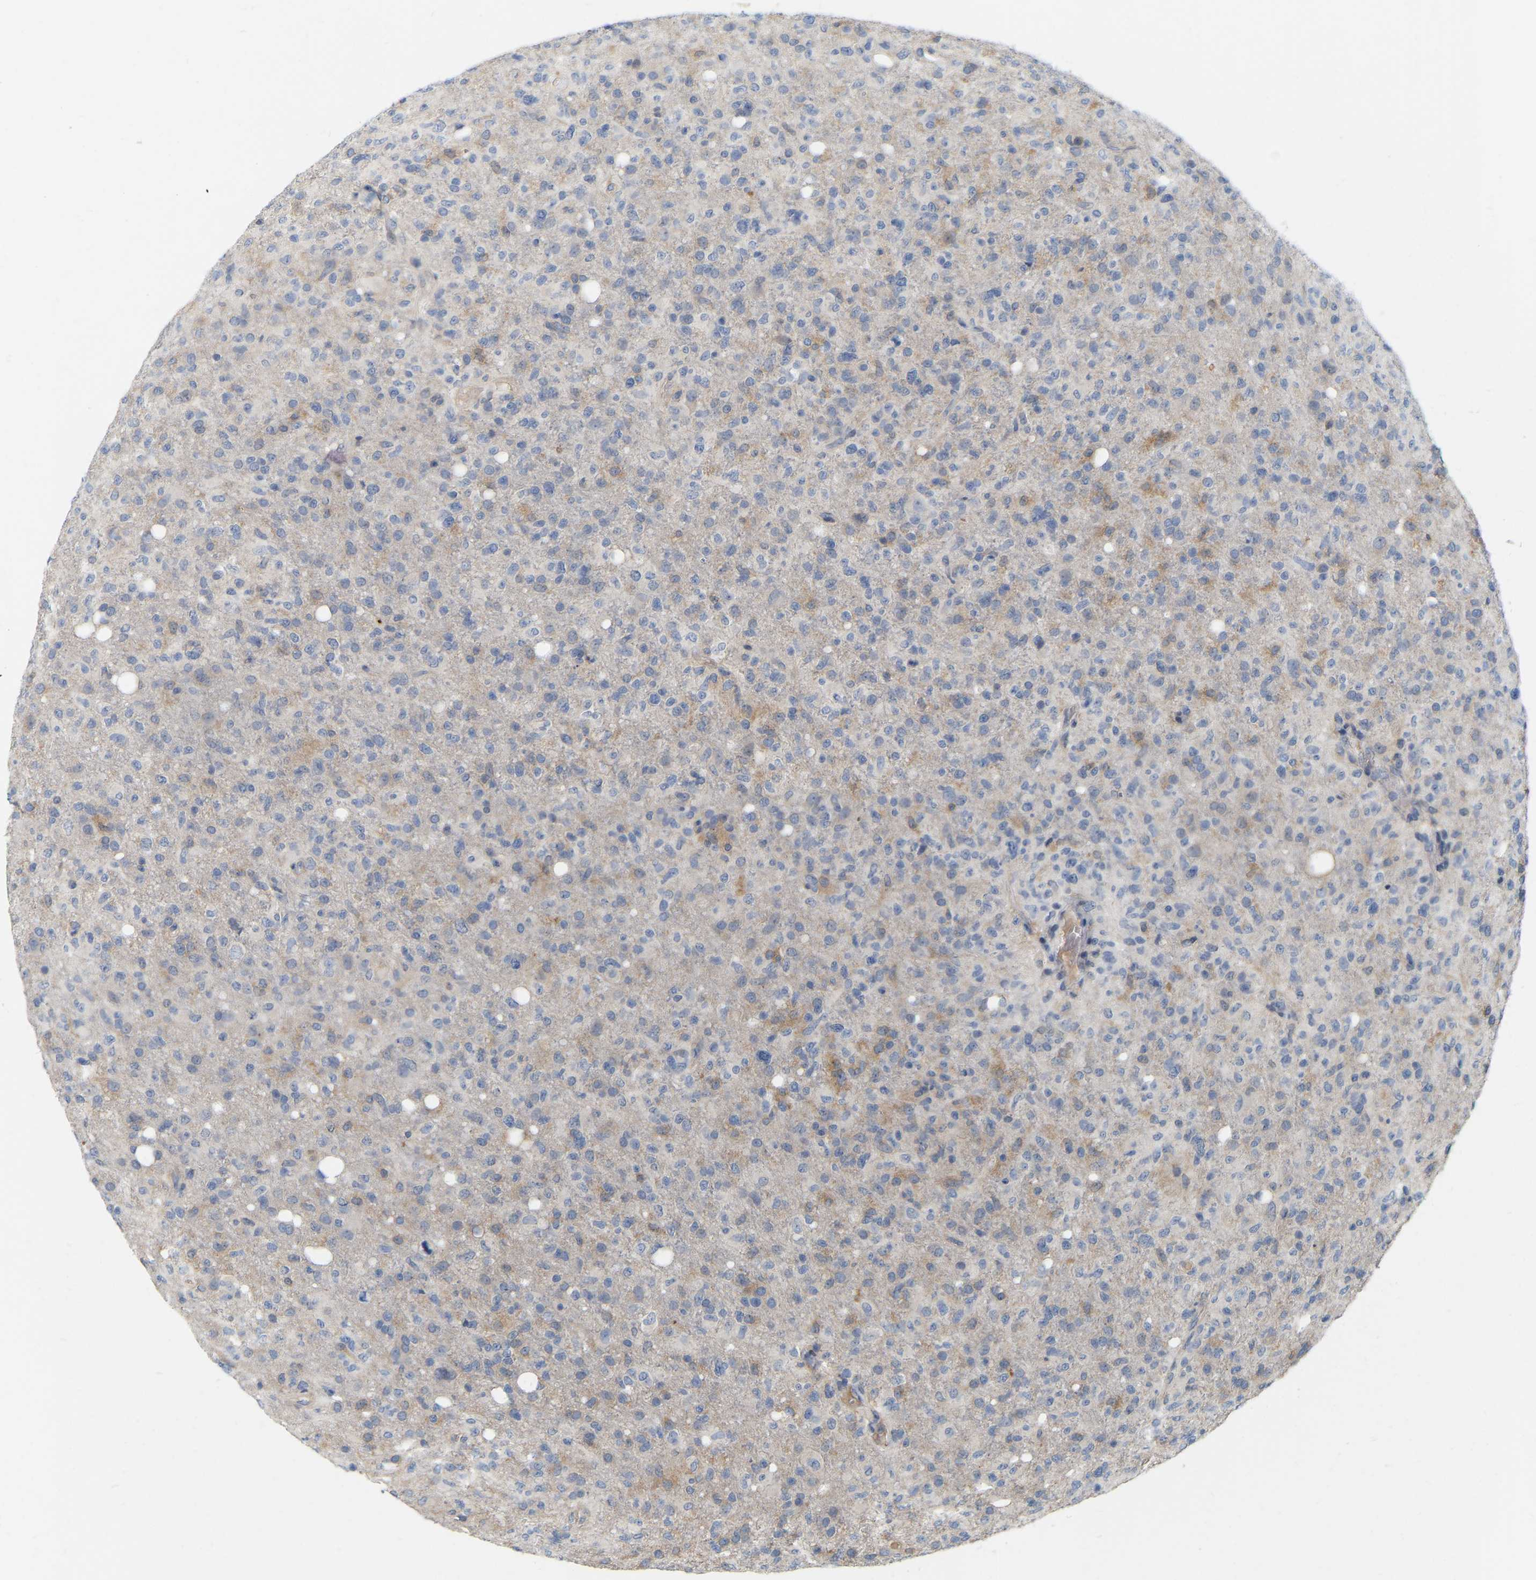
{"staining": {"intensity": "moderate", "quantity": "<25%", "location": "cytoplasmic/membranous"}, "tissue": "glioma", "cell_type": "Tumor cells", "image_type": "cancer", "snomed": [{"axis": "morphology", "description": "Glioma, malignant, High grade"}, {"axis": "topography", "description": "Brain"}], "caption": "Glioma tissue demonstrates moderate cytoplasmic/membranous expression in approximately <25% of tumor cells, visualized by immunohistochemistry. The staining was performed using DAB, with brown indicating positive protein expression. Nuclei are stained blue with hematoxylin.", "gene": "SSH1", "patient": {"sex": "female", "age": 57}}